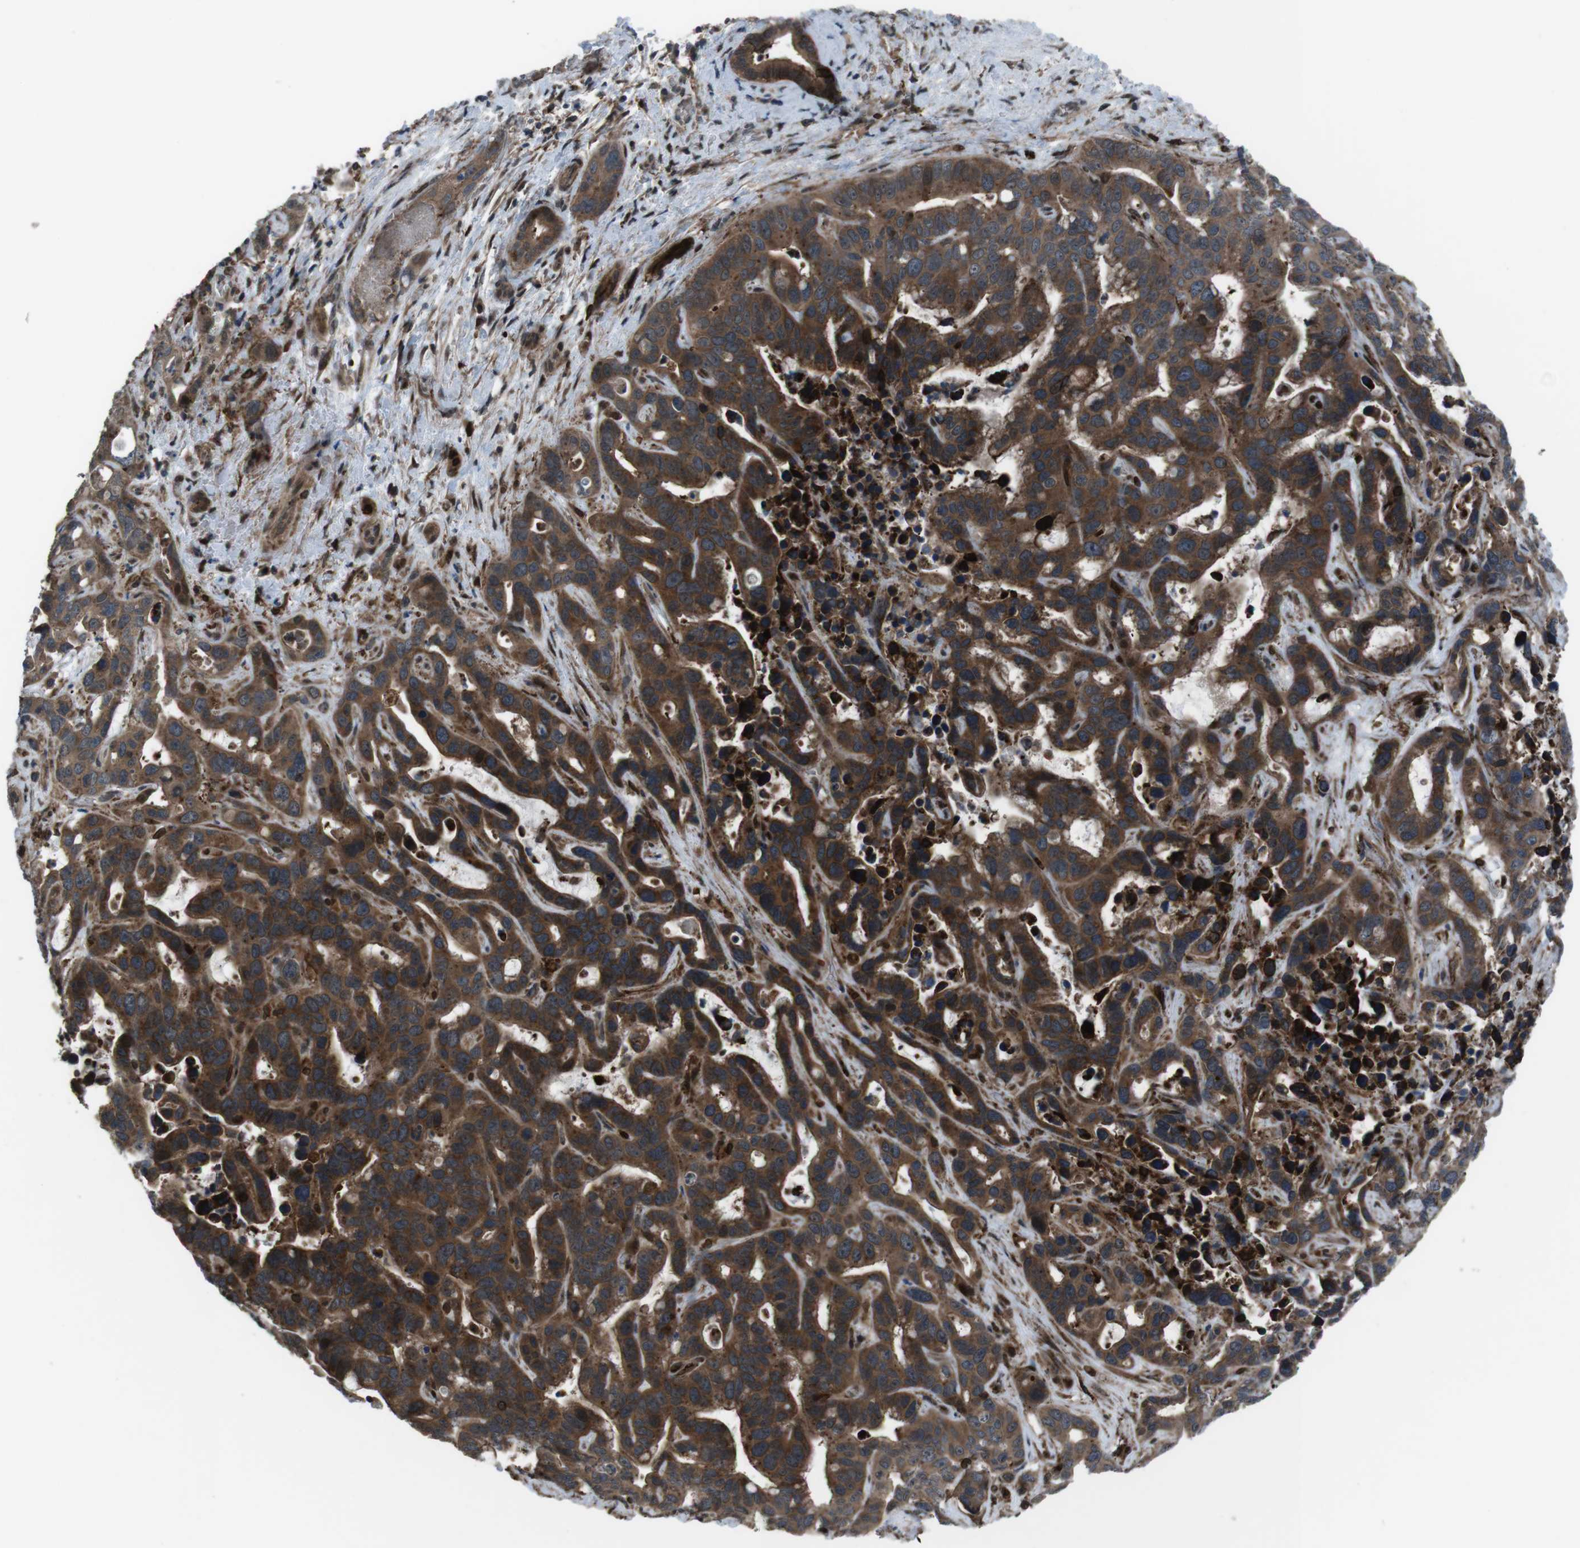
{"staining": {"intensity": "strong", "quantity": ">75%", "location": "cytoplasmic/membranous"}, "tissue": "liver cancer", "cell_type": "Tumor cells", "image_type": "cancer", "snomed": [{"axis": "morphology", "description": "Cholangiocarcinoma"}, {"axis": "topography", "description": "Liver"}], "caption": "Tumor cells reveal high levels of strong cytoplasmic/membranous positivity in about >75% of cells in liver cancer.", "gene": "GDF10", "patient": {"sex": "female", "age": 65}}